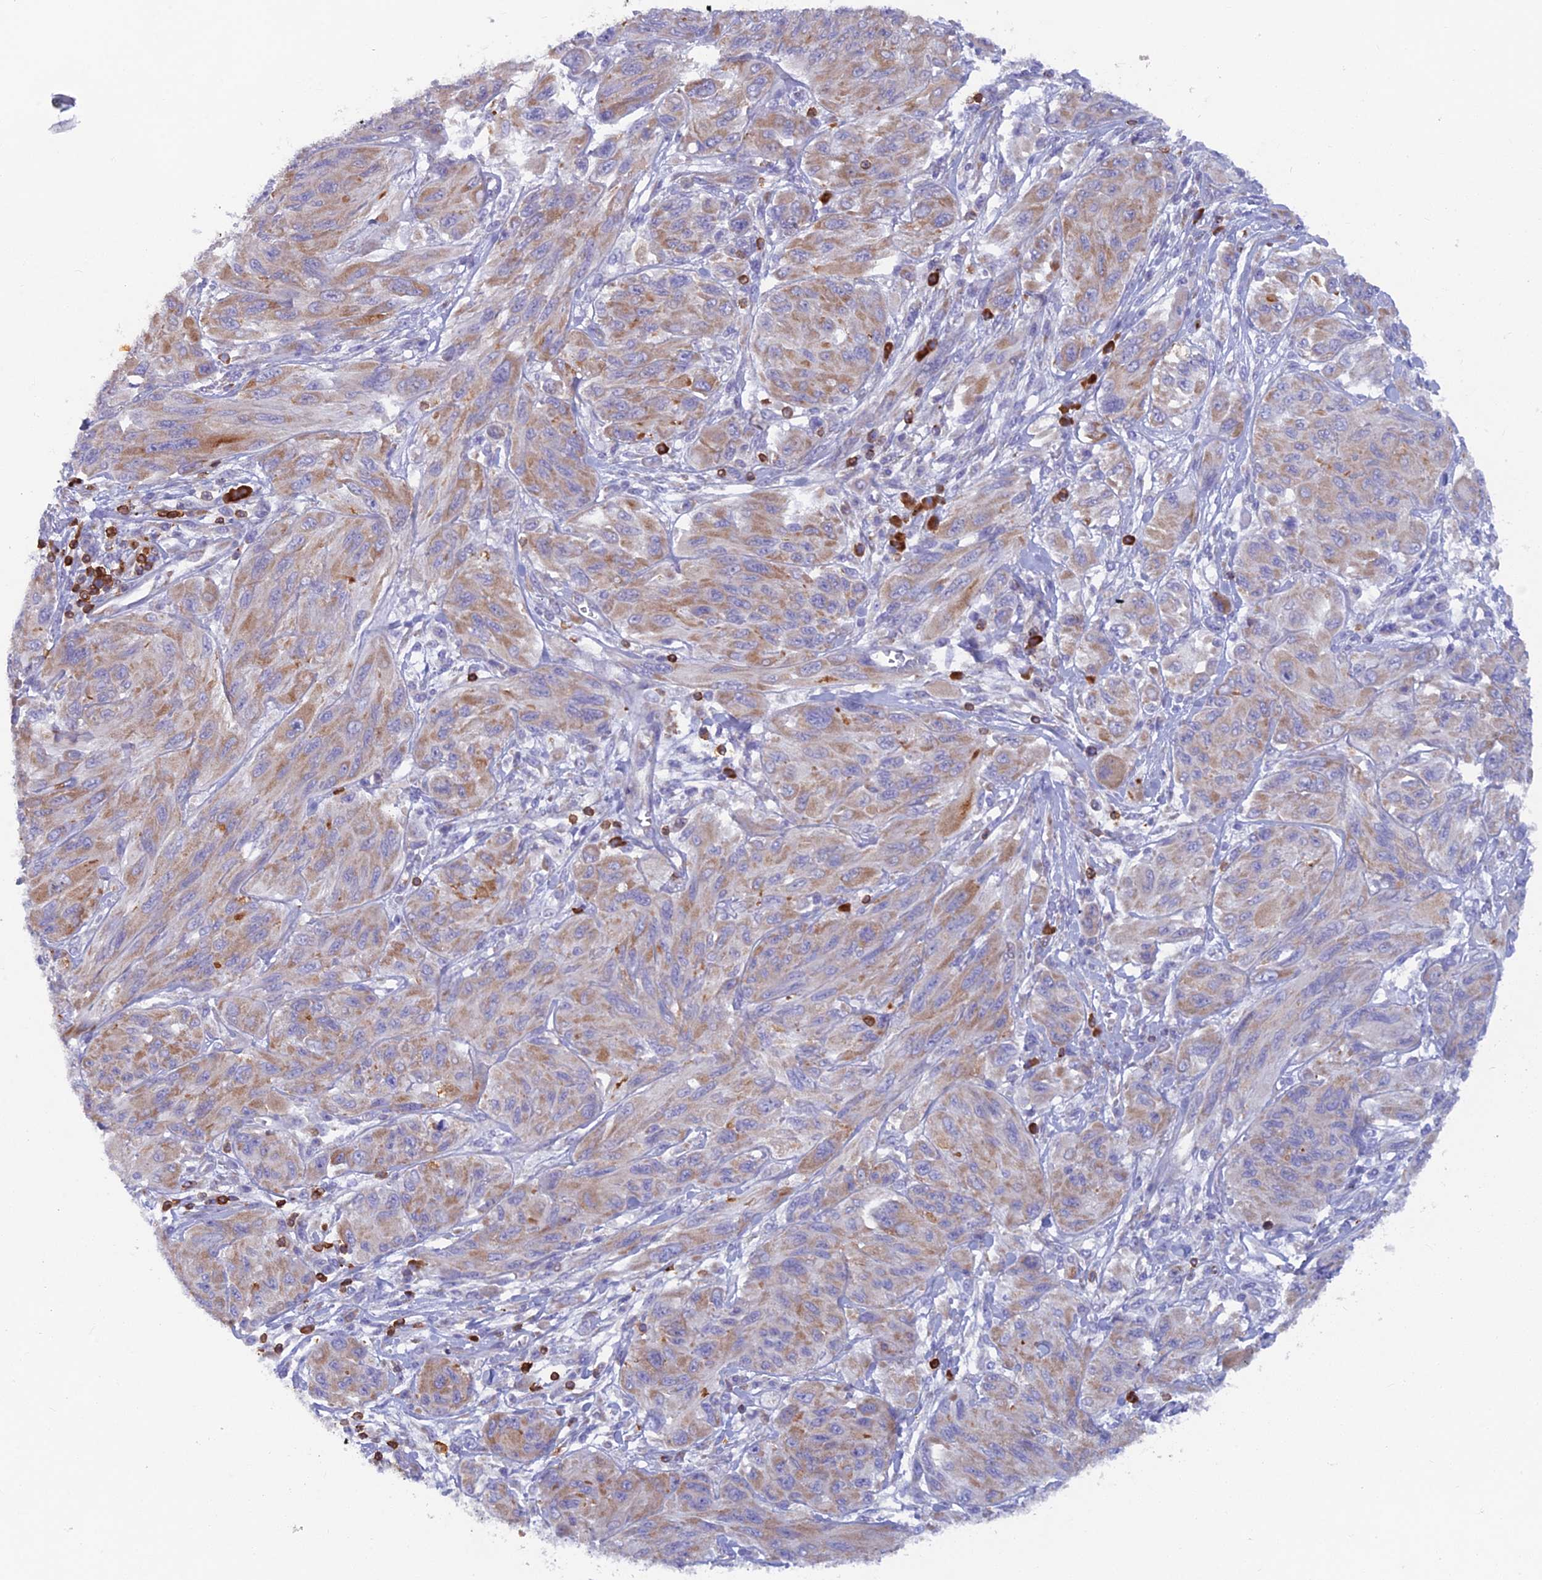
{"staining": {"intensity": "weak", "quantity": ">75%", "location": "cytoplasmic/membranous"}, "tissue": "melanoma", "cell_type": "Tumor cells", "image_type": "cancer", "snomed": [{"axis": "morphology", "description": "Malignant melanoma, NOS"}, {"axis": "topography", "description": "Skin"}], "caption": "Weak cytoplasmic/membranous expression is appreciated in approximately >75% of tumor cells in melanoma. (brown staining indicates protein expression, while blue staining denotes nuclei).", "gene": "ABI3BP", "patient": {"sex": "female", "age": 91}}